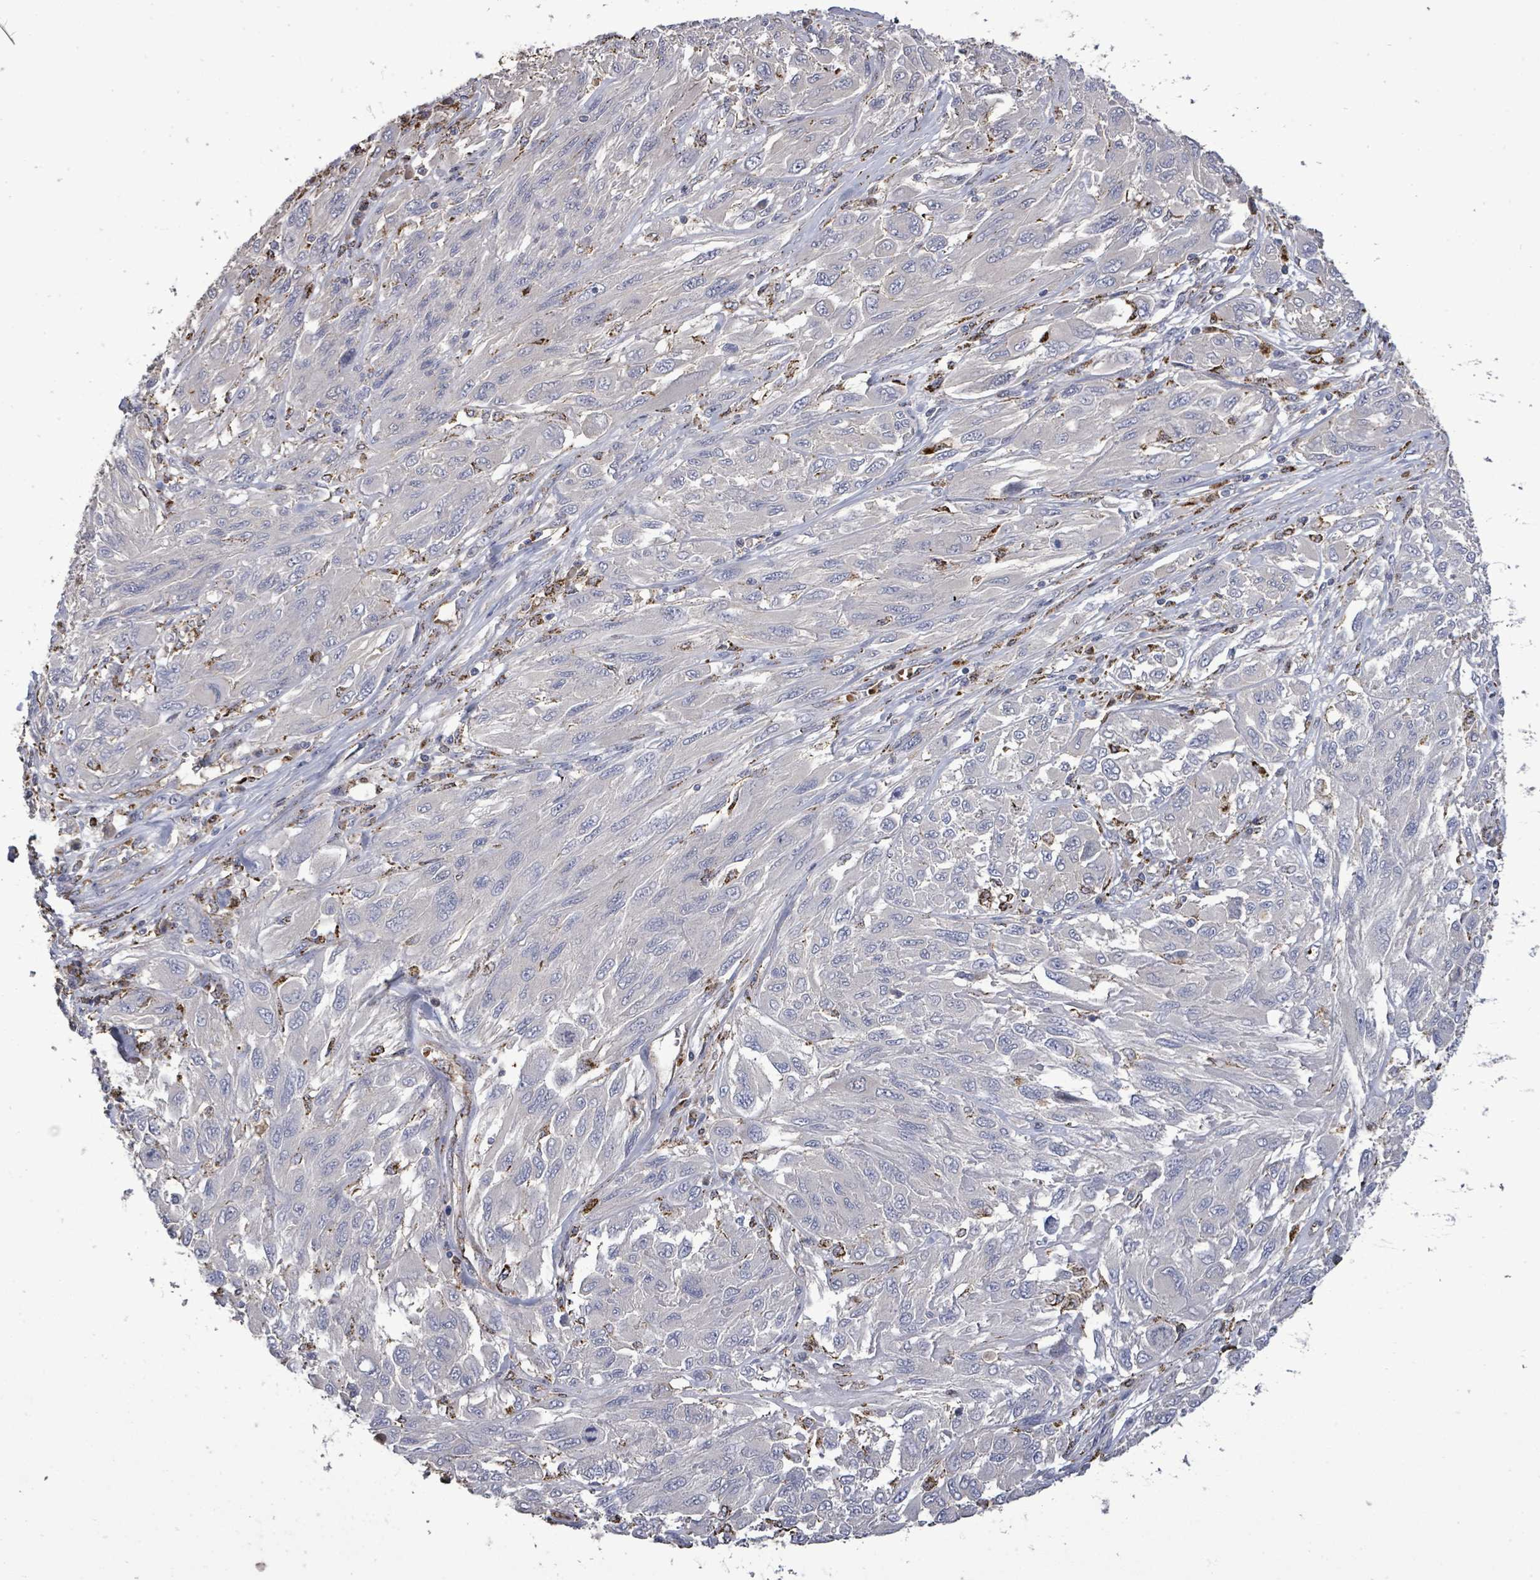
{"staining": {"intensity": "negative", "quantity": "none", "location": "none"}, "tissue": "melanoma", "cell_type": "Tumor cells", "image_type": "cancer", "snomed": [{"axis": "morphology", "description": "Malignant melanoma, NOS"}, {"axis": "topography", "description": "Skin"}], "caption": "IHC image of human melanoma stained for a protein (brown), which displays no positivity in tumor cells.", "gene": "MTMR12", "patient": {"sex": "female", "age": 91}}